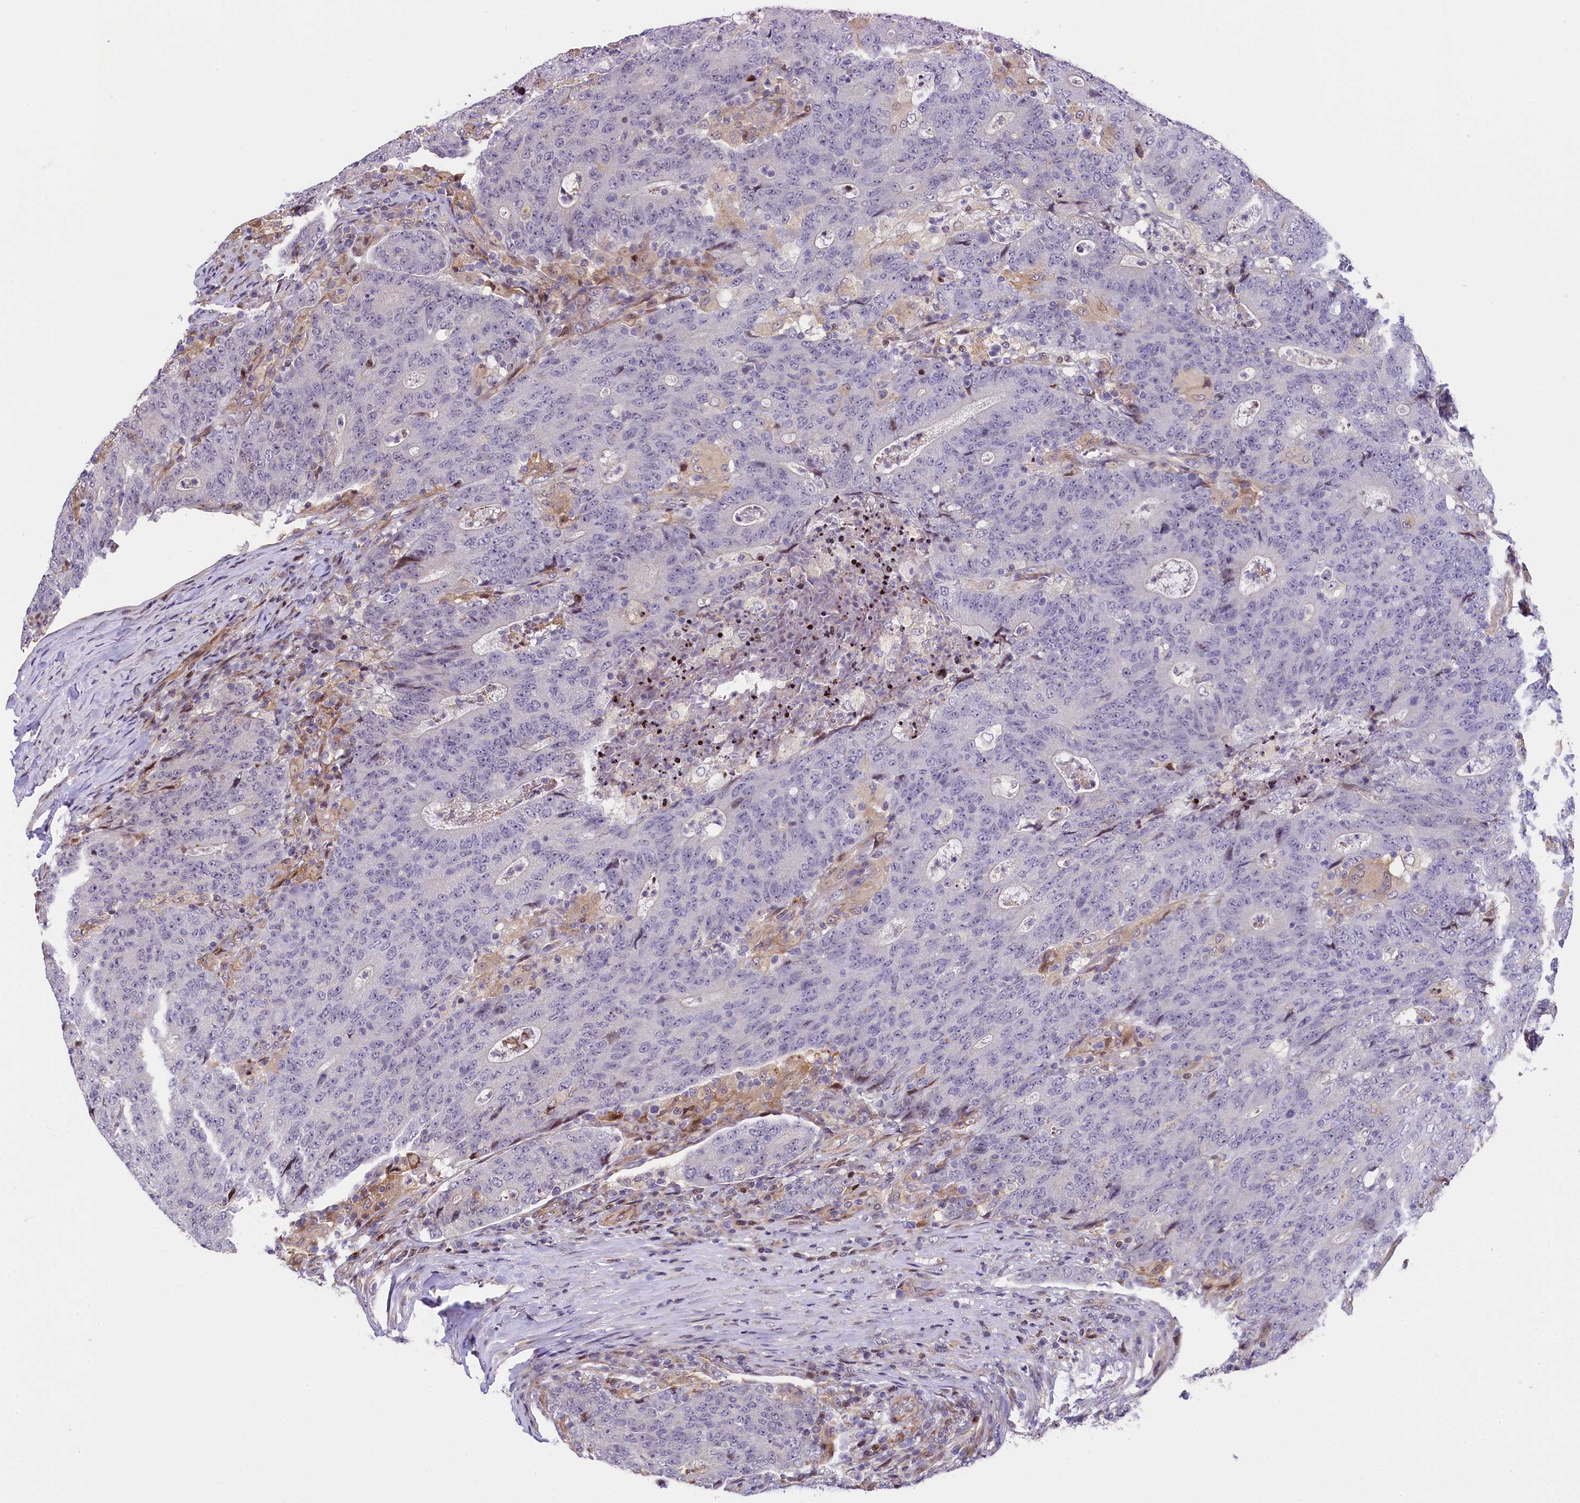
{"staining": {"intensity": "negative", "quantity": "none", "location": "none"}, "tissue": "colorectal cancer", "cell_type": "Tumor cells", "image_type": "cancer", "snomed": [{"axis": "morphology", "description": "Adenocarcinoma, NOS"}, {"axis": "topography", "description": "Colon"}], "caption": "The histopathology image exhibits no staining of tumor cells in colorectal adenocarcinoma. (Brightfield microscopy of DAB (3,3'-diaminobenzidine) immunohistochemistry (IHC) at high magnification).", "gene": "TGDS", "patient": {"sex": "female", "age": 75}}